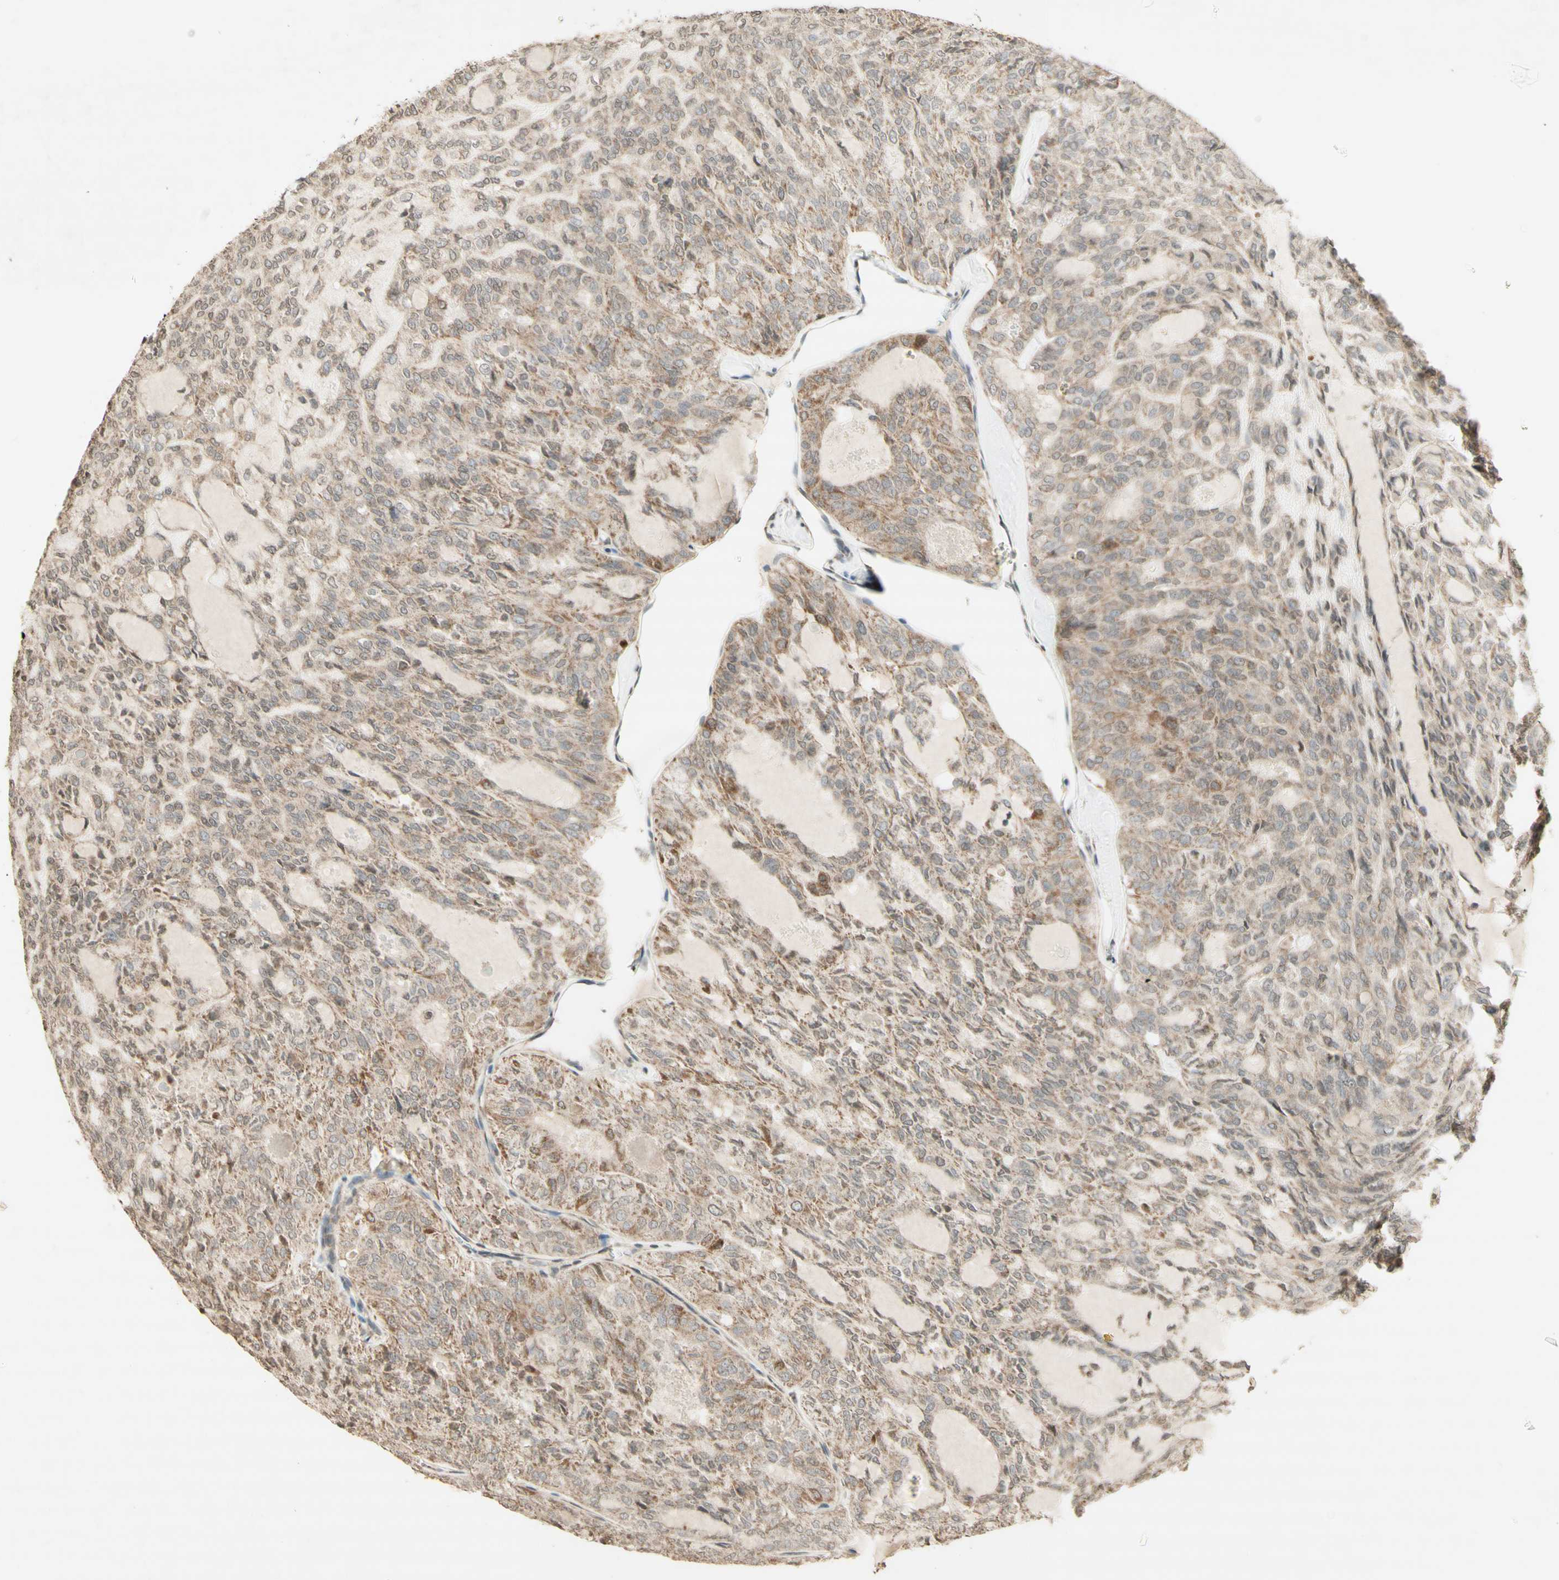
{"staining": {"intensity": "weak", "quantity": ">75%", "location": "cytoplasmic/membranous"}, "tissue": "thyroid cancer", "cell_type": "Tumor cells", "image_type": "cancer", "snomed": [{"axis": "morphology", "description": "Follicular adenoma carcinoma, NOS"}, {"axis": "topography", "description": "Thyroid gland"}], "caption": "A low amount of weak cytoplasmic/membranous staining is seen in approximately >75% of tumor cells in follicular adenoma carcinoma (thyroid) tissue.", "gene": "CCNI", "patient": {"sex": "male", "age": 75}}